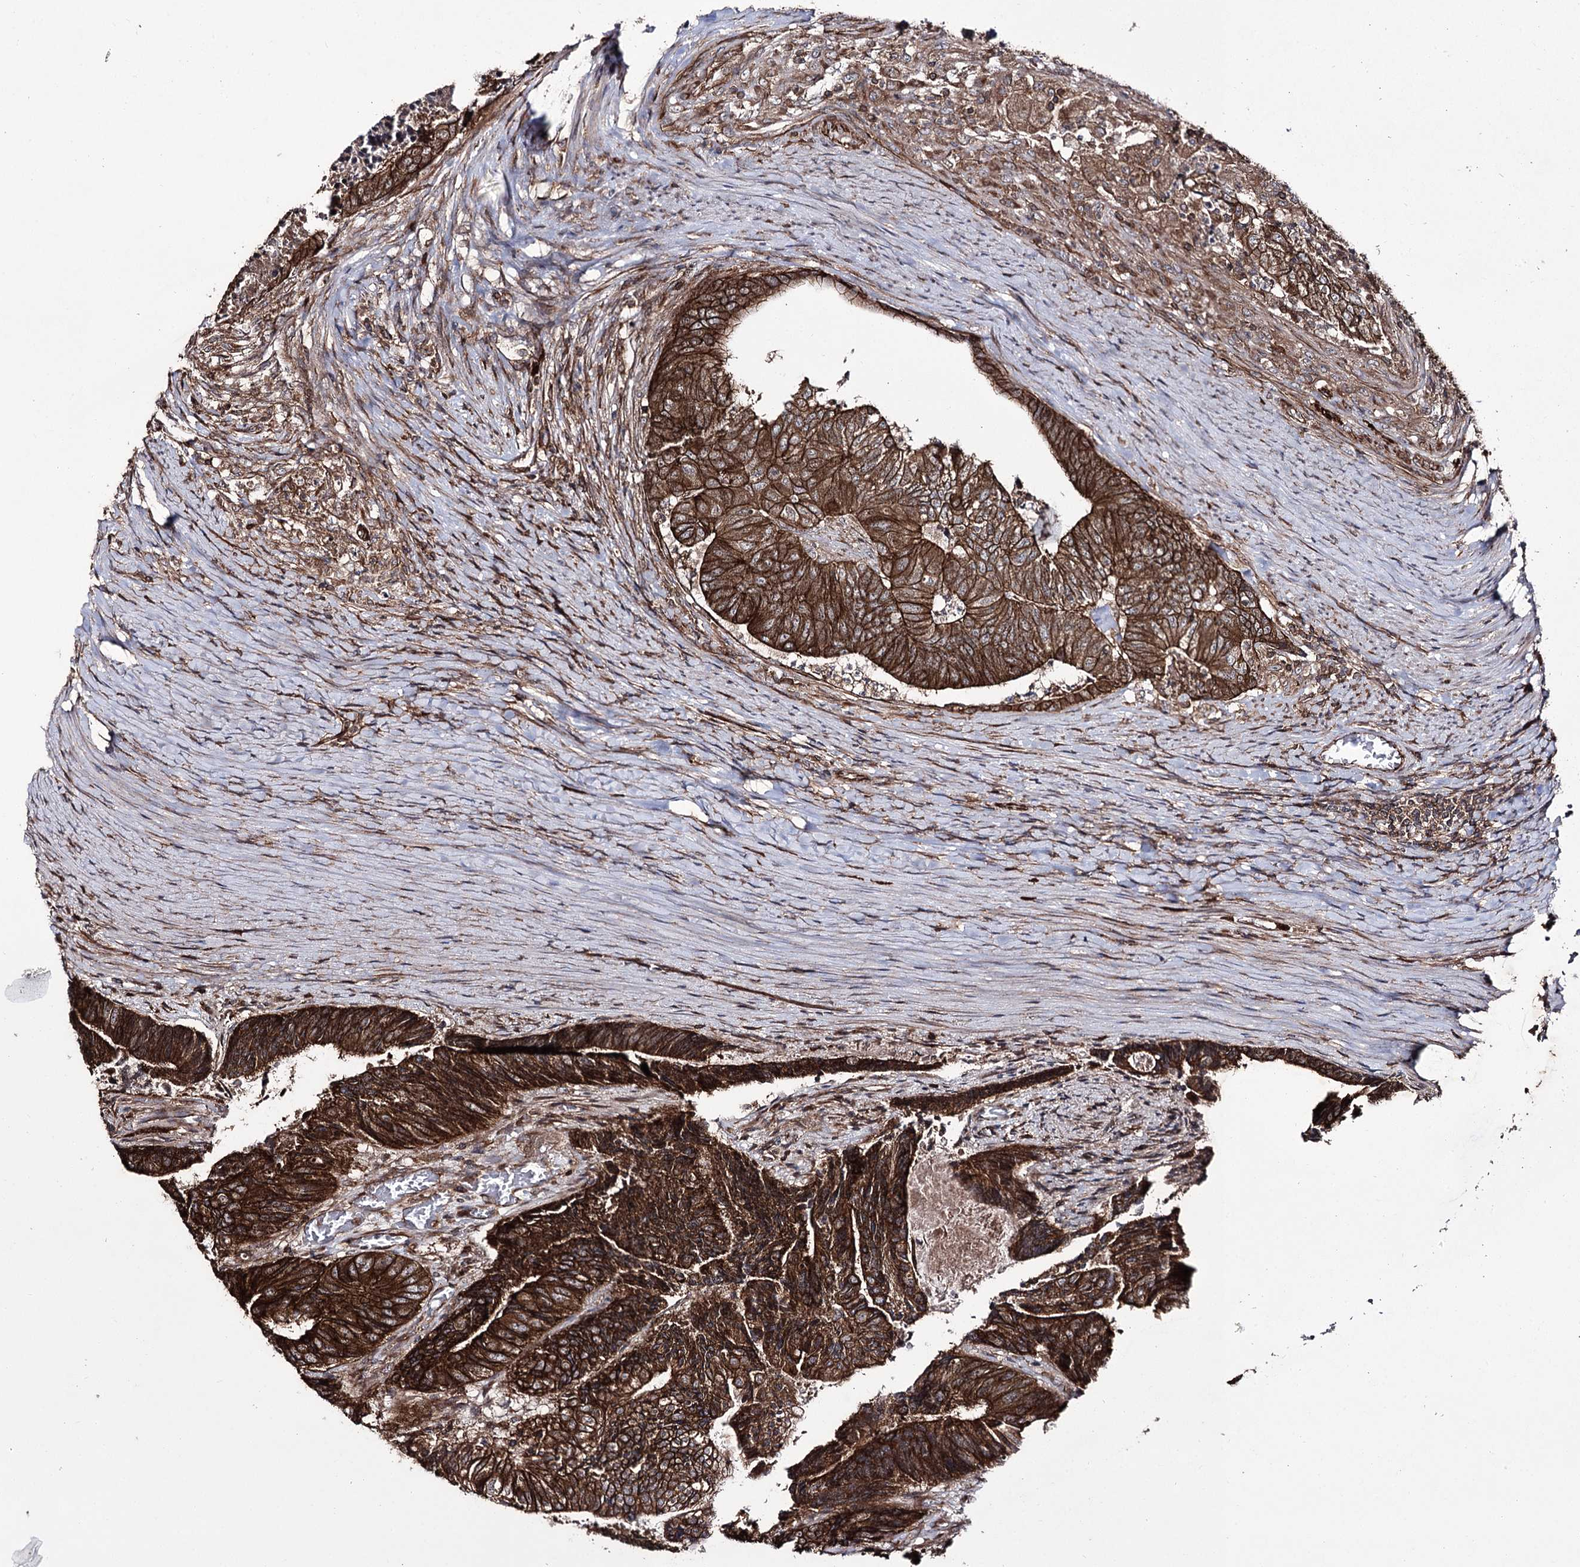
{"staining": {"intensity": "strong", "quantity": ">75%", "location": "cytoplasmic/membranous"}, "tissue": "colorectal cancer", "cell_type": "Tumor cells", "image_type": "cancer", "snomed": [{"axis": "morphology", "description": "Adenocarcinoma, NOS"}, {"axis": "topography", "description": "Colon"}], "caption": "Tumor cells exhibit strong cytoplasmic/membranous positivity in approximately >75% of cells in colorectal adenocarcinoma.", "gene": "DHX29", "patient": {"sex": "female", "age": 67}}